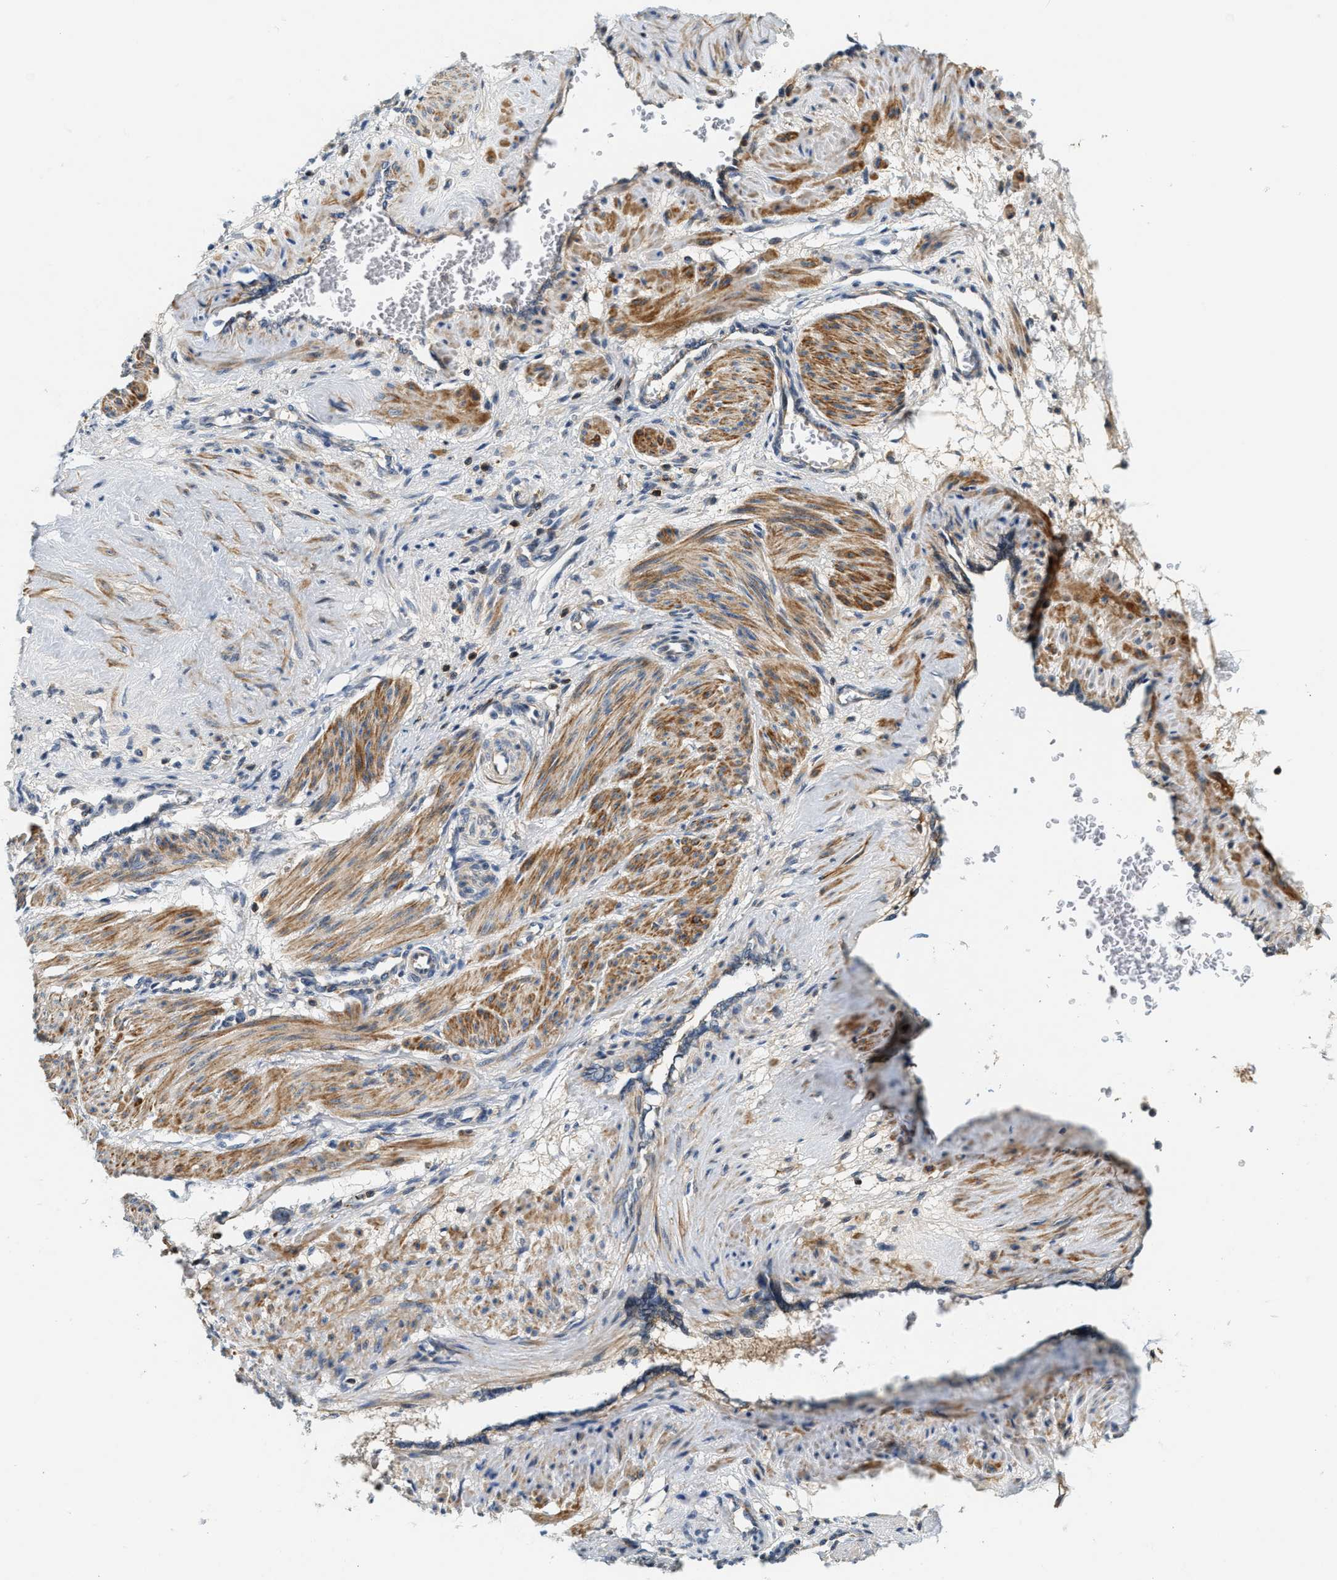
{"staining": {"intensity": "moderate", "quantity": ">75%", "location": "cytoplasmic/membranous"}, "tissue": "smooth muscle", "cell_type": "Smooth muscle cells", "image_type": "normal", "snomed": [{"axis": "morphology", "description": "Normal tissue, NOS"}, {"axis": "topography", "description": "Endometrium"}], "caption": "Smooth muscle cells demonstrate medium levels of moderate cytoplasmic/membranous staining in about >75% of cells in benign smooth muscle.", "gene": "SAMD9", "patient": {"sex": "female", "age": 33}}